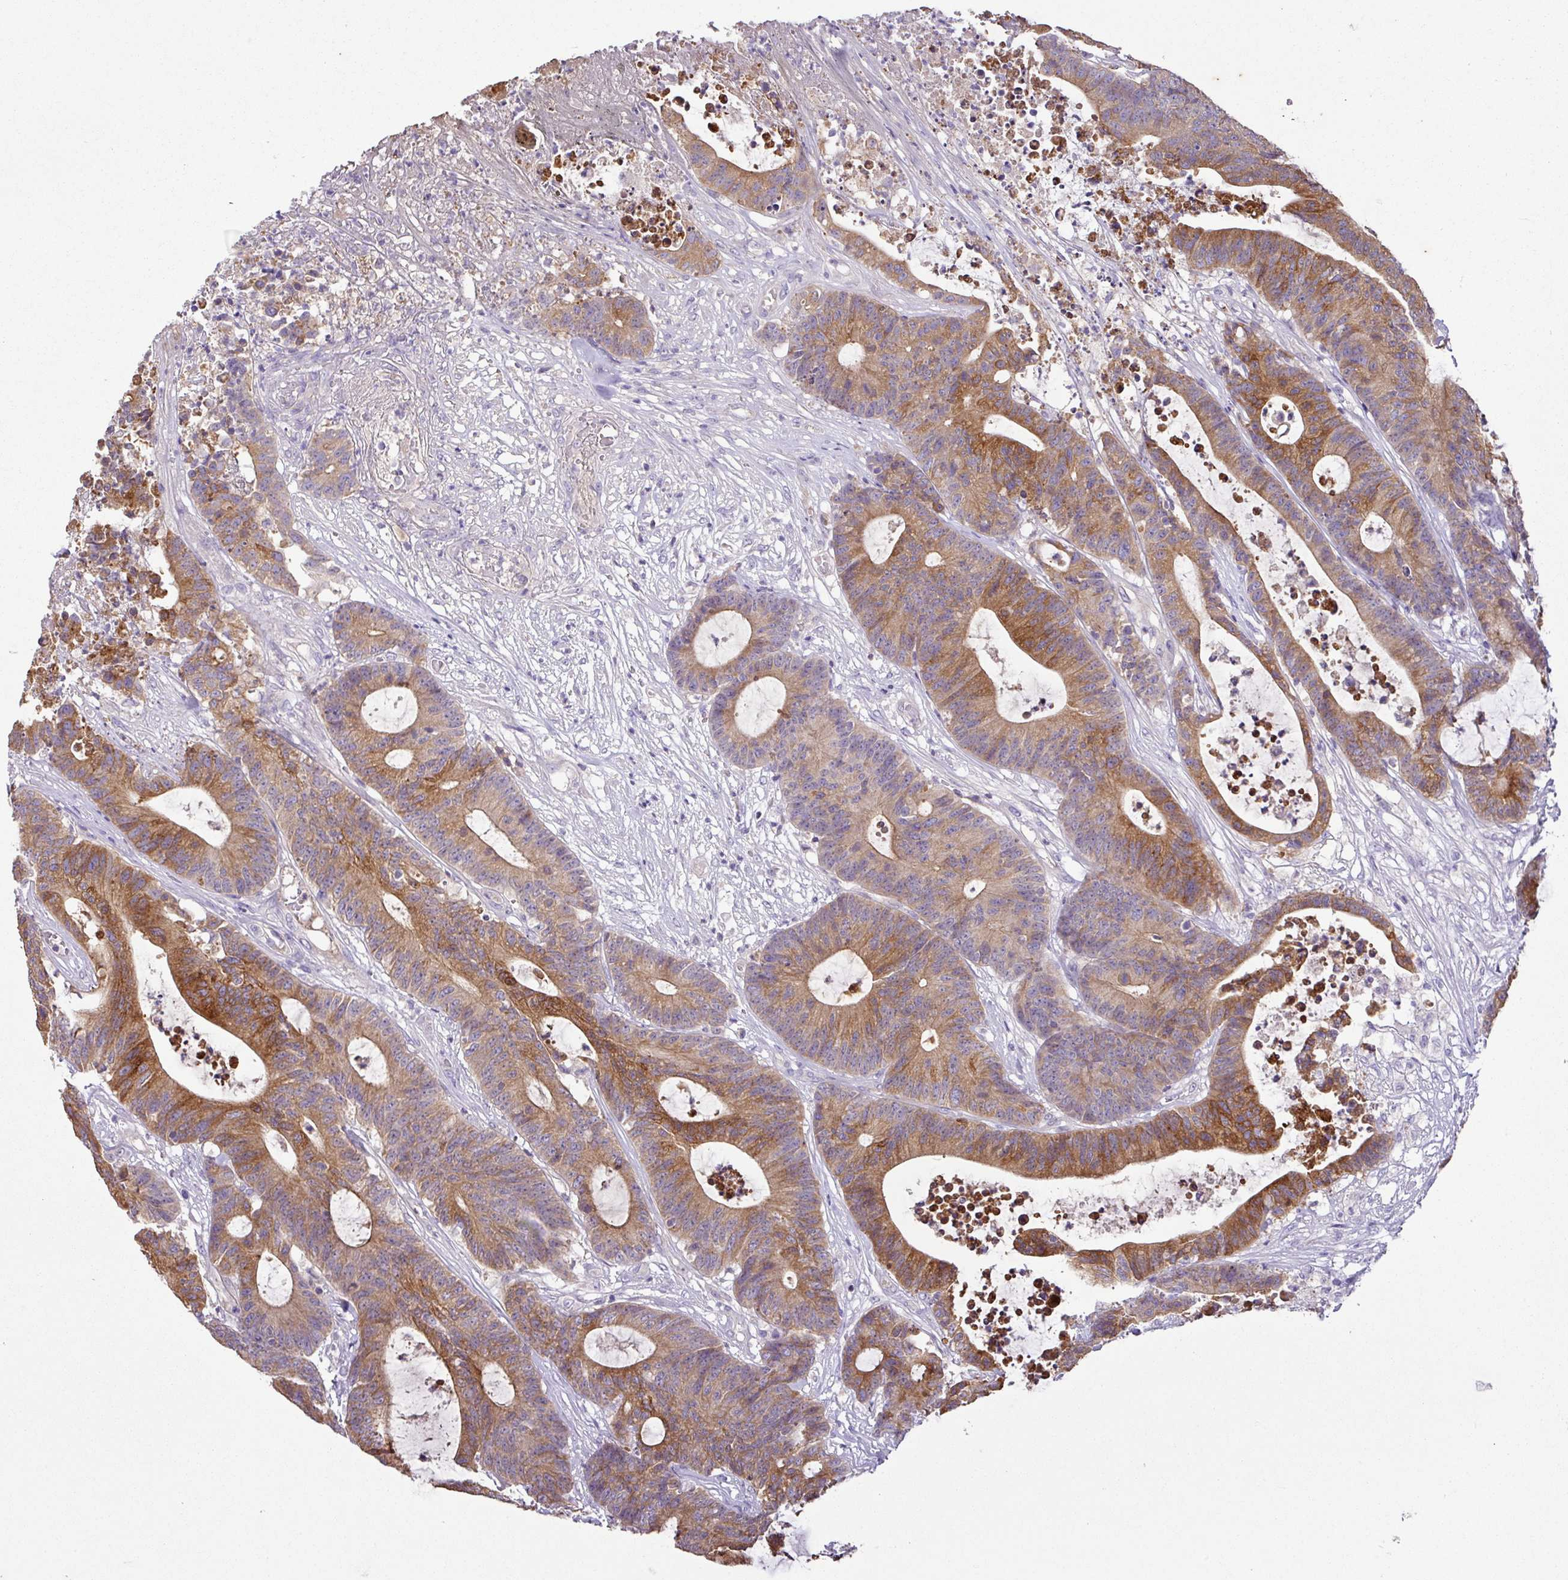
{"staining": {"intensity": "strong", "quantity": ">75%", "location": "cytoplasmic/membranous"}, "tissue": "colorectal cancer", "cell_type": "Tumor cells", "image_type": "cancer", "snomed": [{"axis": "morphology", "description": "Adenocarcinoma, NOS"}, {"axis": "topography", "description": "Colon"}], "caption": "Brown immunohistochemical staining in human adenocarcinoma (colorectal) shows strong cytoplasmic/membranous expression in about >75% of tumor cells. Nuclei are stained in blue.", "gene": "AGR3", "patient": {"sex": "female", "age": 84}}